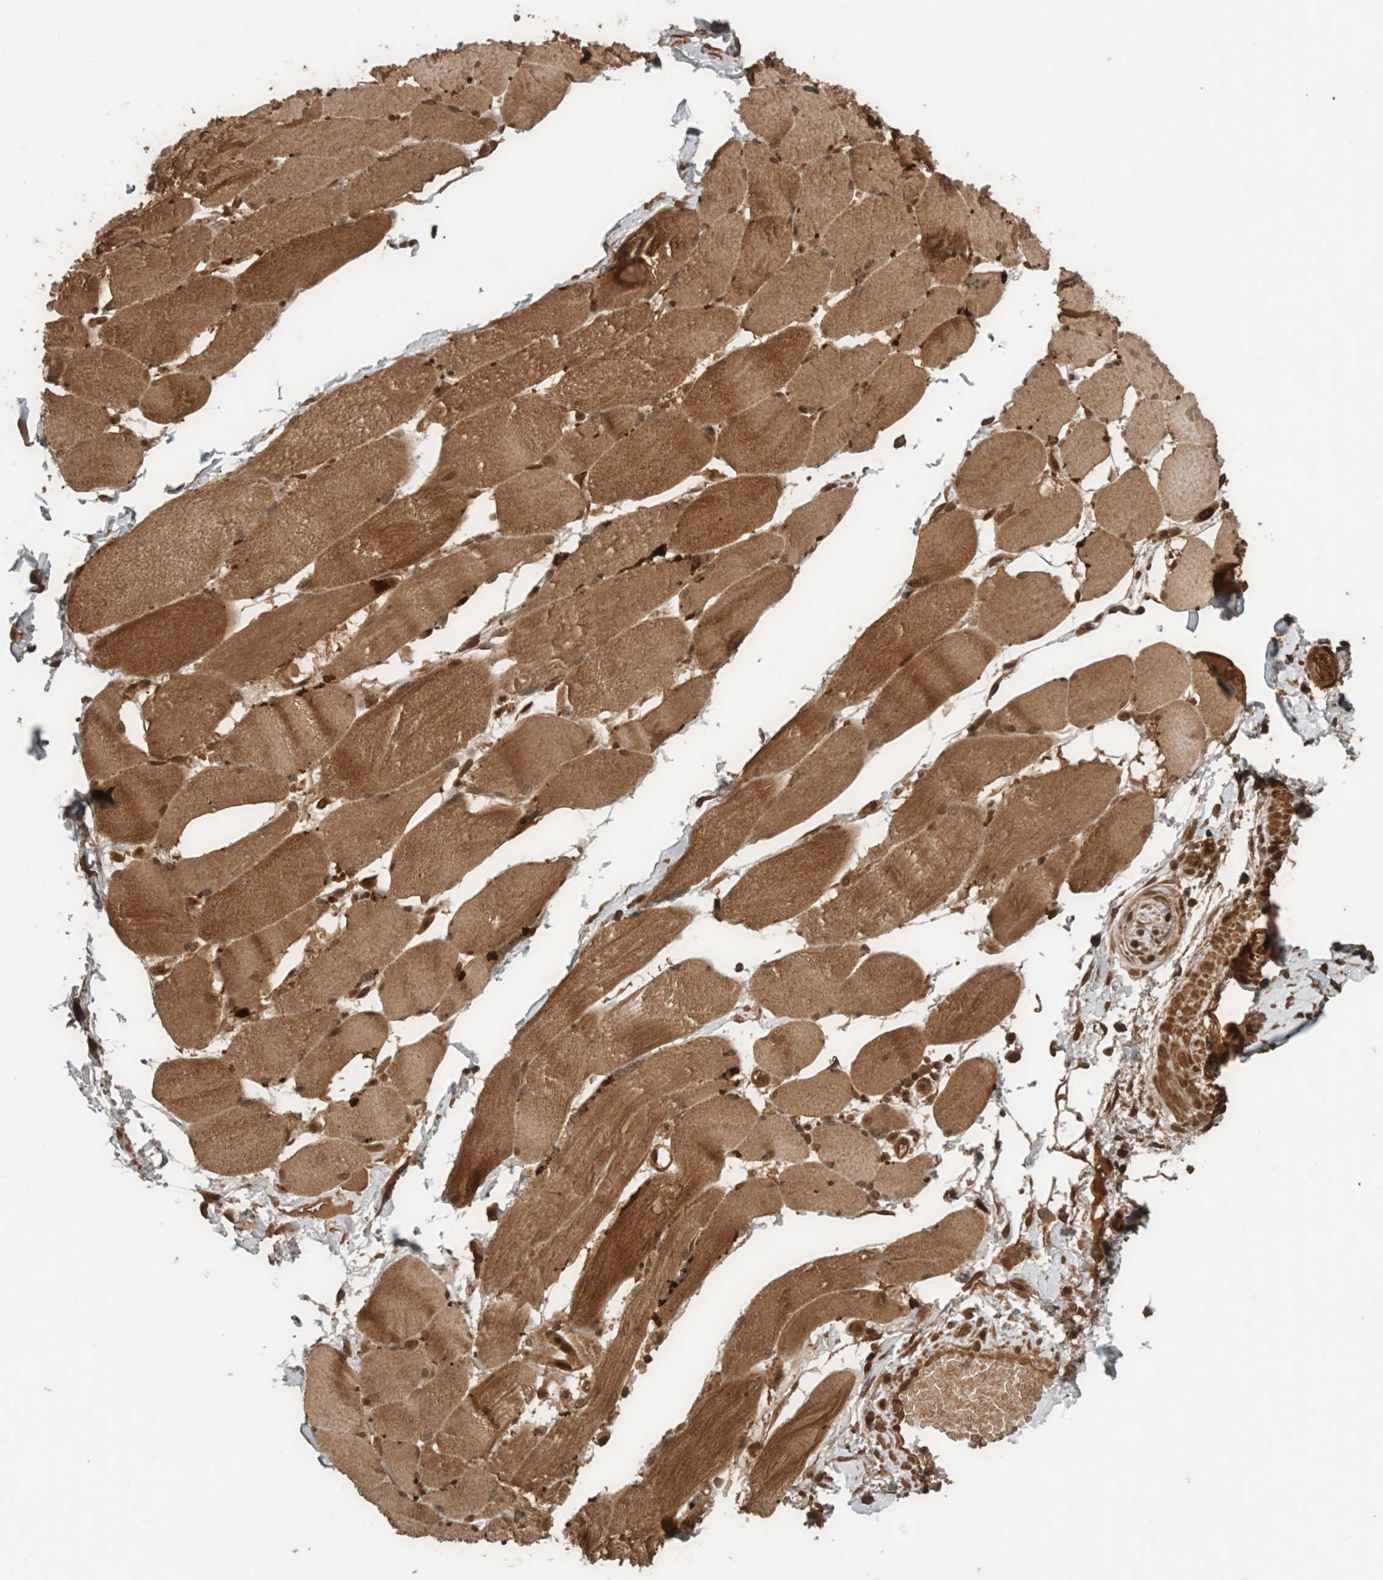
{"staining": {"intensity": "strong", "quantity": ">75%", "location": "cytoplasmic/membranous"}, "tissue": "skeletal muscle", "cell_type": "Myocytes", "image_type": "normal", "snomed": [{"axis": "morphology", "description": "Normal tissue, NOS"}, {"axis": "topography", "description": "Skin"}, {"axis": "topography", "description": "Skeletal muscle"}], "caption": "Strong cytoplasmic/membranous expression is appreciated in about >75% of myocytes in normal skeletal muscle. (Stains: DAB in brown, nuclei in blue, Microscopy: brightfield microscopy at high magnification).", "gene": "CNTROB", "patient": {"sex": "male", "age": 83}}